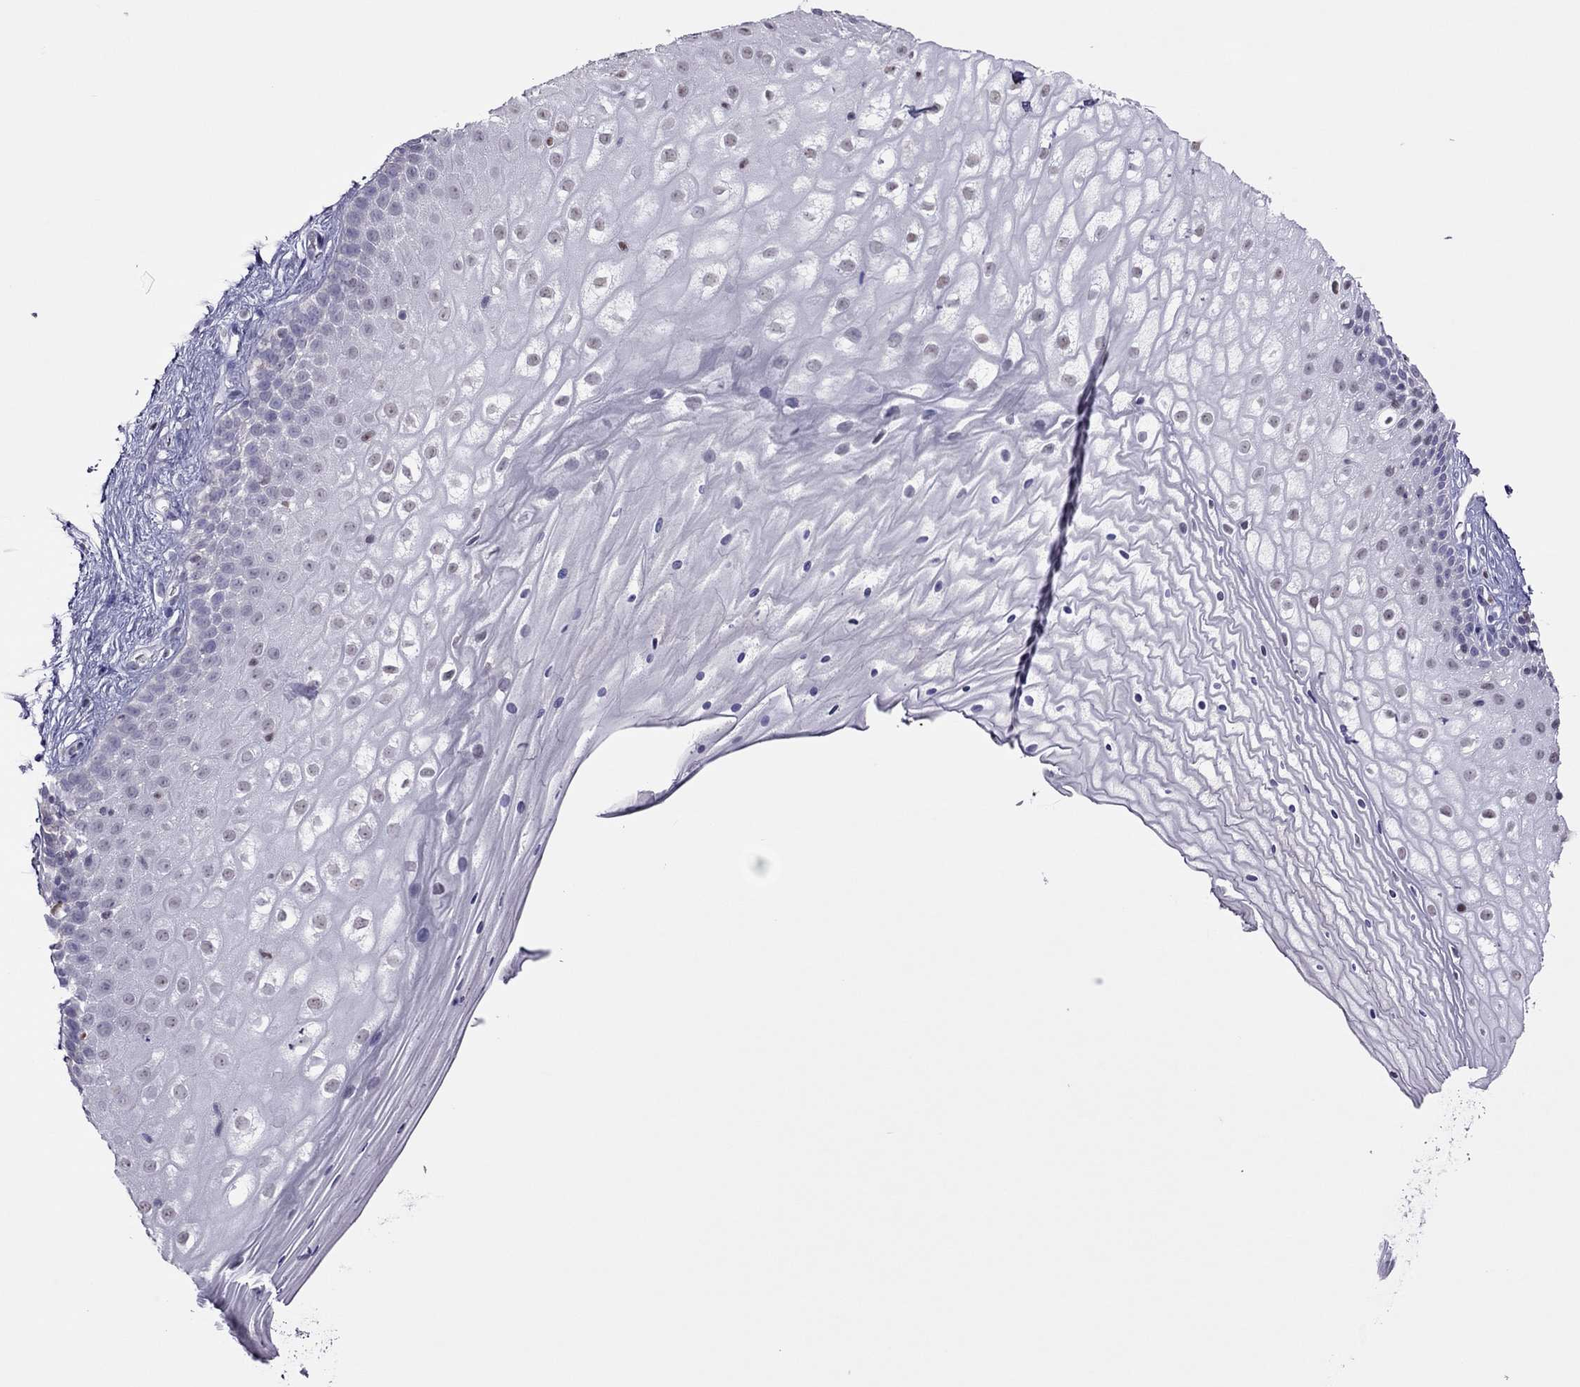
{"staining": {"intensity": "weak", "quantity": "<25%", "location": "nuclear"}, "tissue": "vagina", "cell_type": "Squamous epithelial cells", "image_type": "normal", "snomed": [{"axis": "morphology", "description": "Normal tissue, NOS"}, {"axis": "topography", "description": "Vagina"}], "caption": "Immunohistochemistry (IHC) histopathology image of benign human vagina stained for a protein (brown), which displays no staining in squamous epithelial cells.", "gene": "SPINT3", "patient": {"sex": "female", "age": 47}}